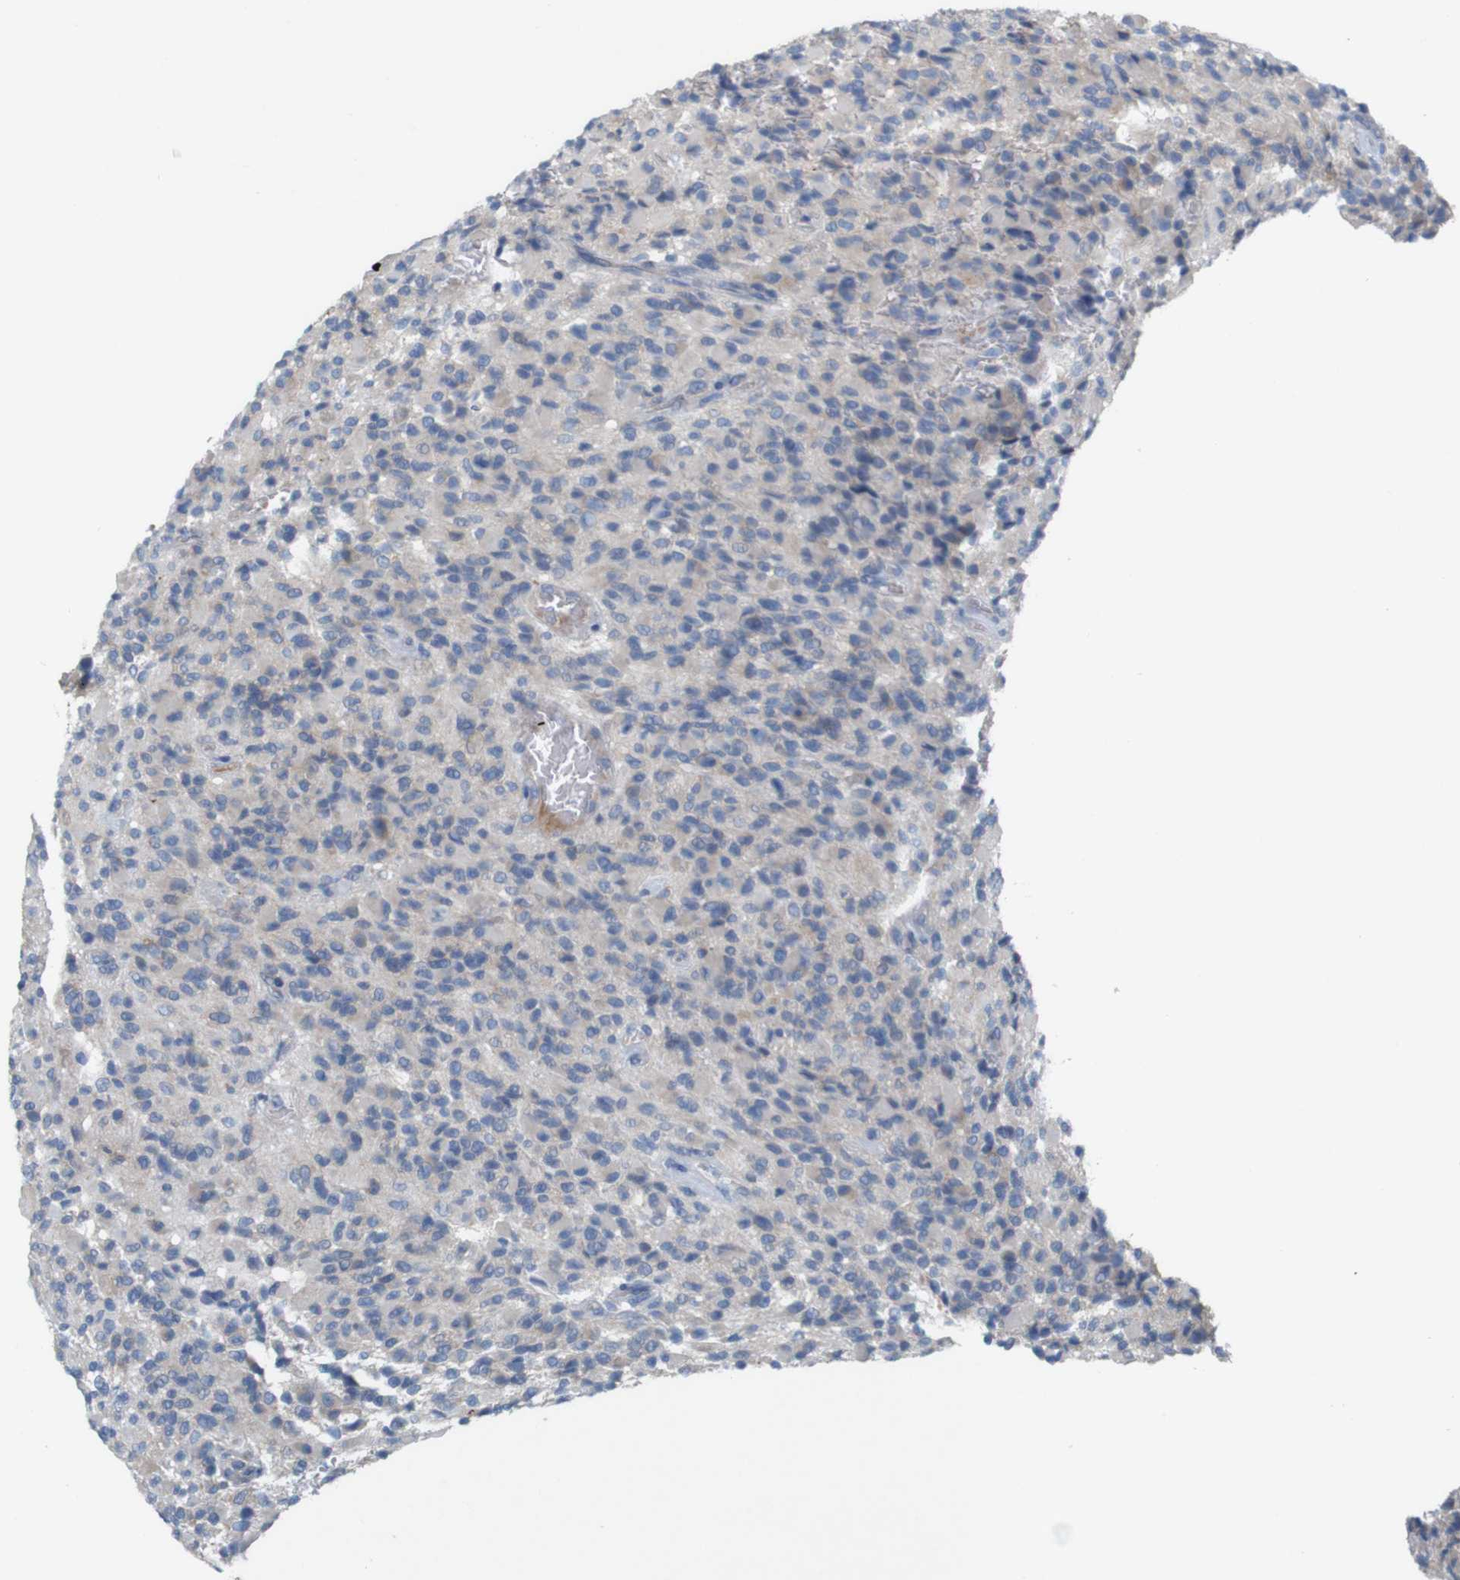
{"staining": {"intensity": "weak", "quantity": "25%-75%", "location": "cytoplasmic/membranous"}, "tissue": "glioma", "cell_type": "Tumor cells", "image_type": "cancer", "snomed": [{"axis": "morphology", "description": "Glioma, malignant, High grade"}, {"axis": "topography", "description": "Brain"}], "caption": "Glioma tissue displays weak cytoplasmic/membranous positivity in approximately 25%-75% of tumor cells, visualized by immunohistochemistry.", "gene": "MYEOV", "patient": {"sex": "male", "age": 71}}